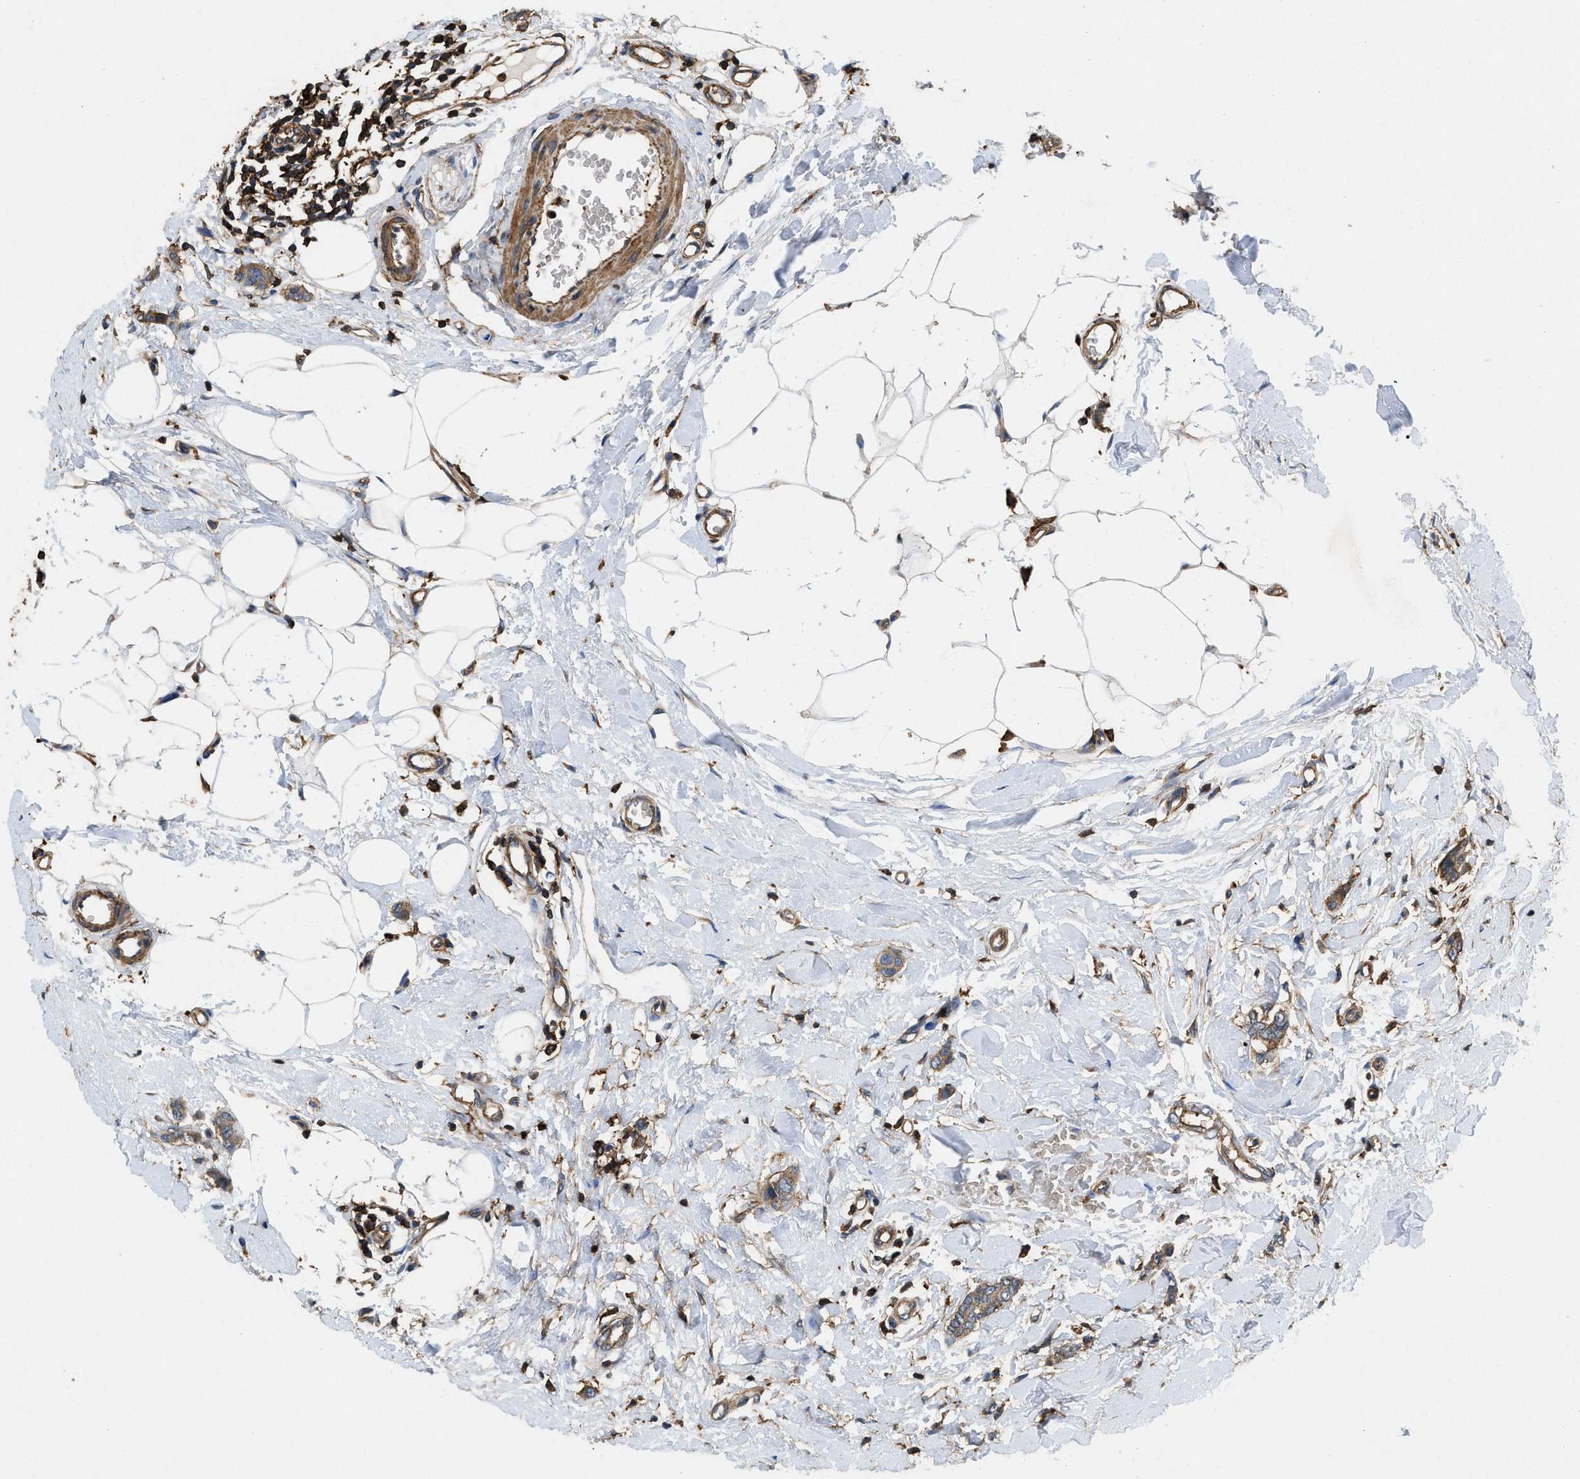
{"staining": {"intensity": "moderate", "quantity": ">75%", "location": "cytoplasmic/membranous"}, "tissue": "breast cancer", "cell_type": "Tumor cells", "image_type": "cancer", "snomed": [{"axis": "morphology", "description": "Lobular carcinoma"}, {"axis": "topography", "description": "Skin"}, {"axis": "topography", "description": "Breast"}], "caption": "Breast lobular carcinoma tissue demonstrates moderate cytoplasmic/membranous positivity in about >75% of tumor cells", "gene": "LINGO2", "patient": {"sex": "female", "age": 46}}